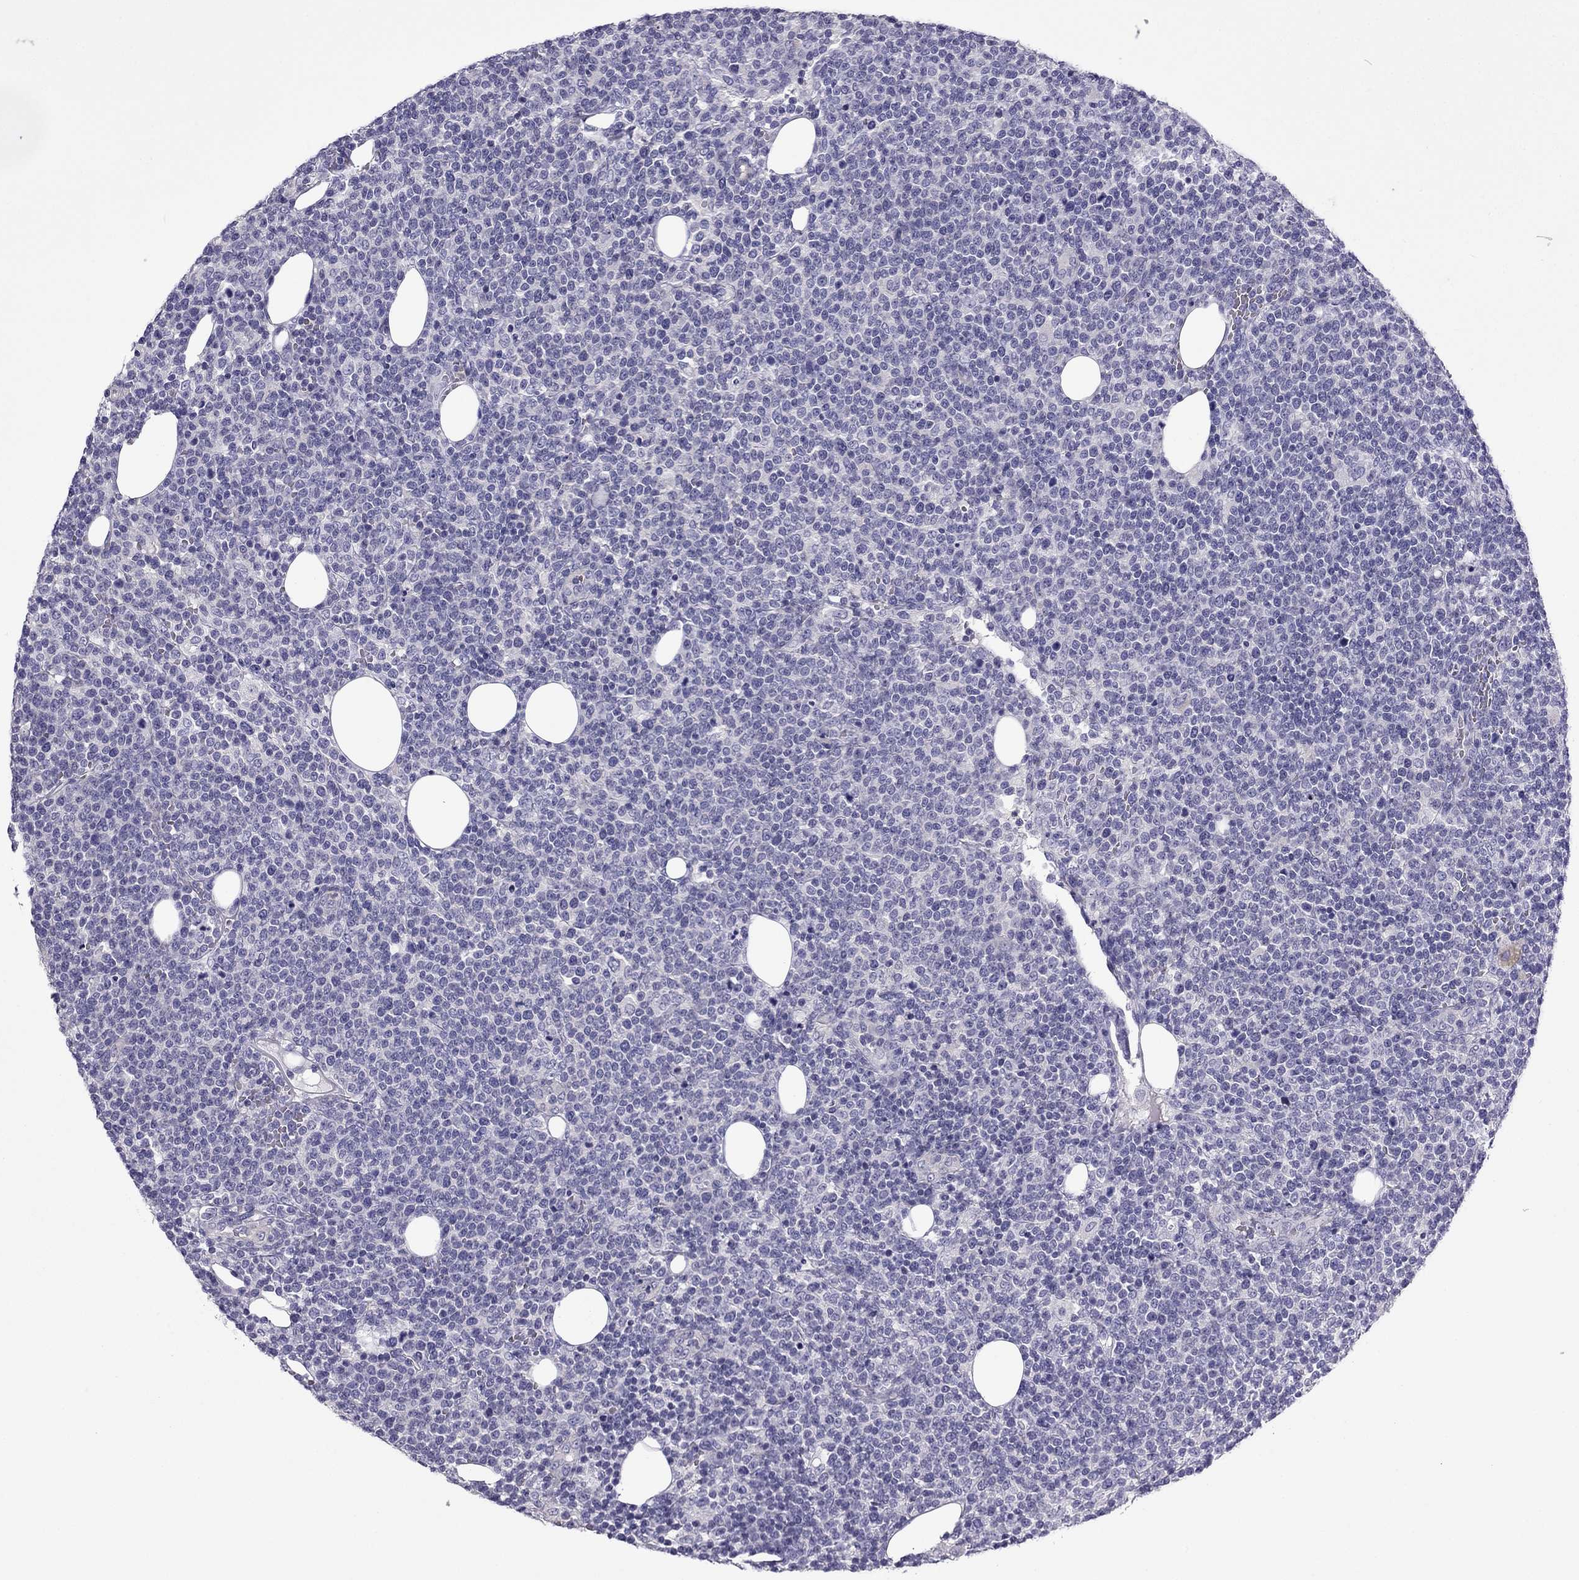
{"staining": {"intensity": "negative", "quantity": "none", "location": "none"}, "tissue": "lymphoma", "cell_type": "Tumor cells", "image_type": "cancer", "snomed": [{"axis": "morphology", "description": "Malignant lymphoma, non-Hodgkin's type, High grade"}, {"axis": "topography", "description": "Lymph node"}], "caption": "The histopathology image exhibits no staining of tumor cells in lymphoma.", "gene": "GJA8", "patient": {"sex": "male", "age": 61}}